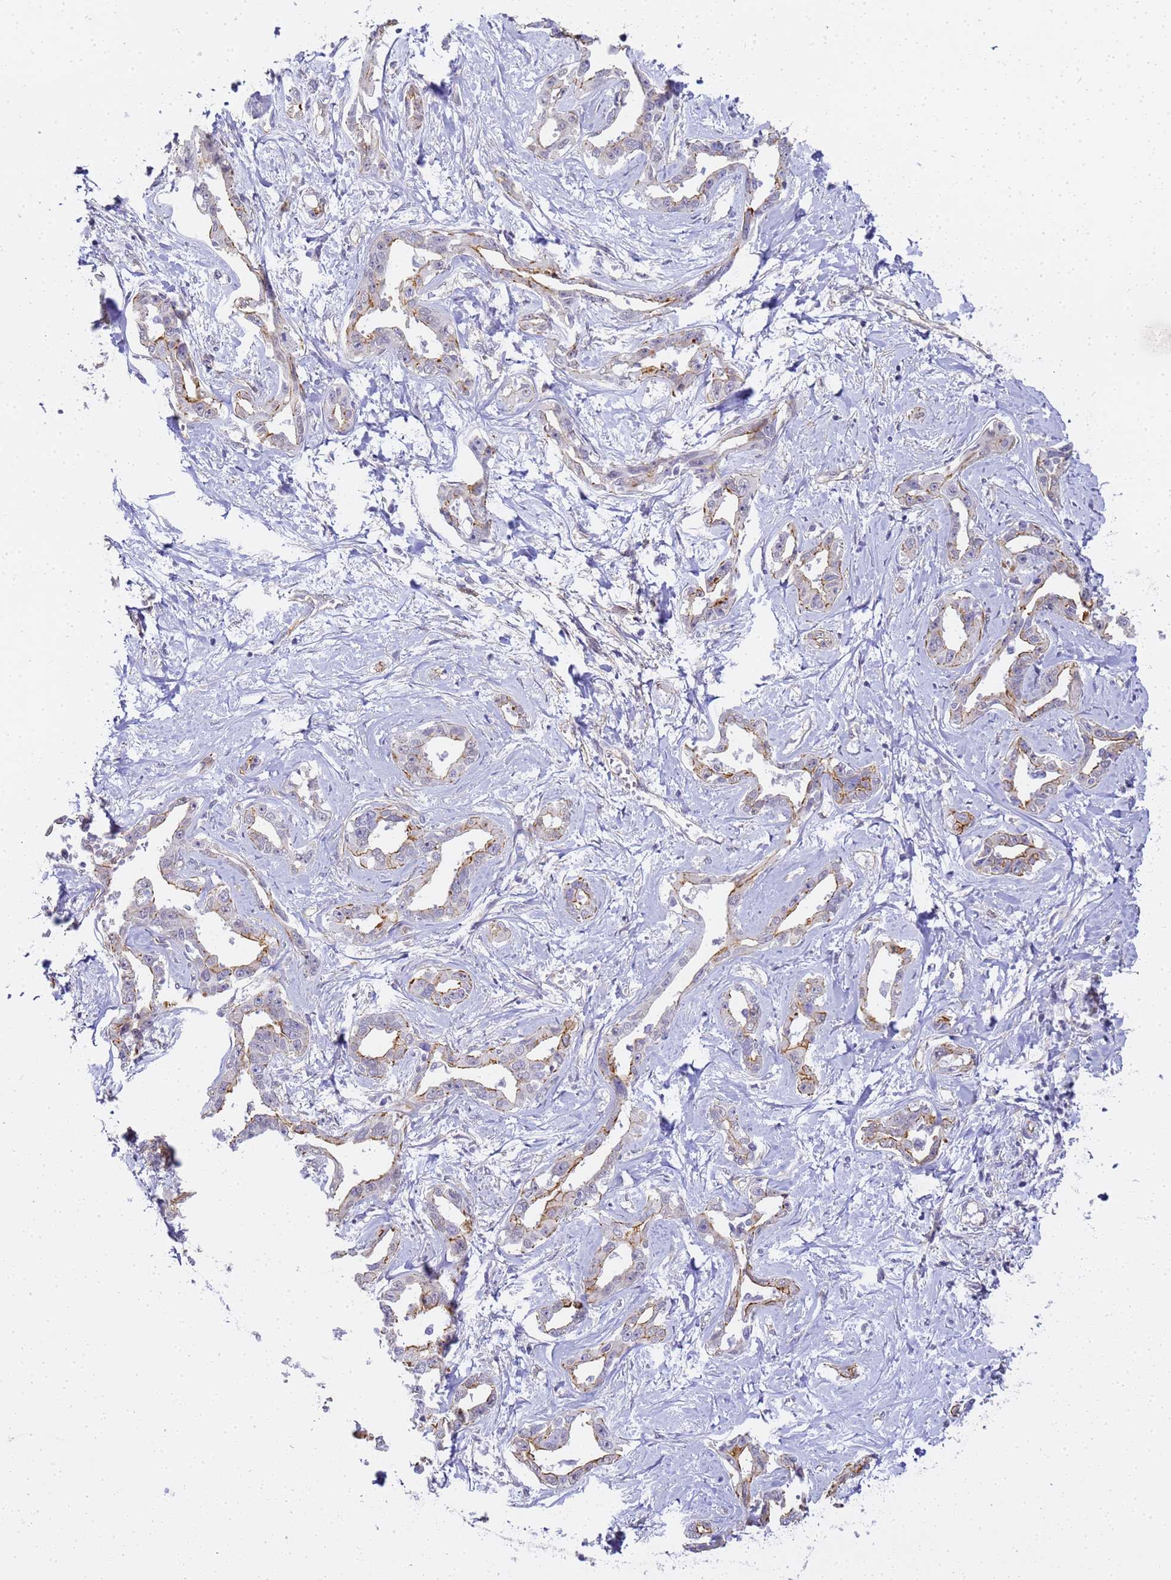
{"staining": {"intensity": "moderate", "quantity": "<25%", "location": "cytoplasmic/membranous"}, "tissue": "liver cancer", "cell_type": "Tumor cells", "image_type": "cancer", "snomed": [{"axis": "morphology", "description": "Cholangiocarcinoma"}, {"axis": "topography", "description": "Liver"}], "caption": "Human liver cholangiocarcinoma stained for a protein (brown) exhibits moderate cytoplasmic/membranous positive staining in about <25% of tumor cells.", "gene": "GON4L", "patient": {"sex": "male", "age": 59}}